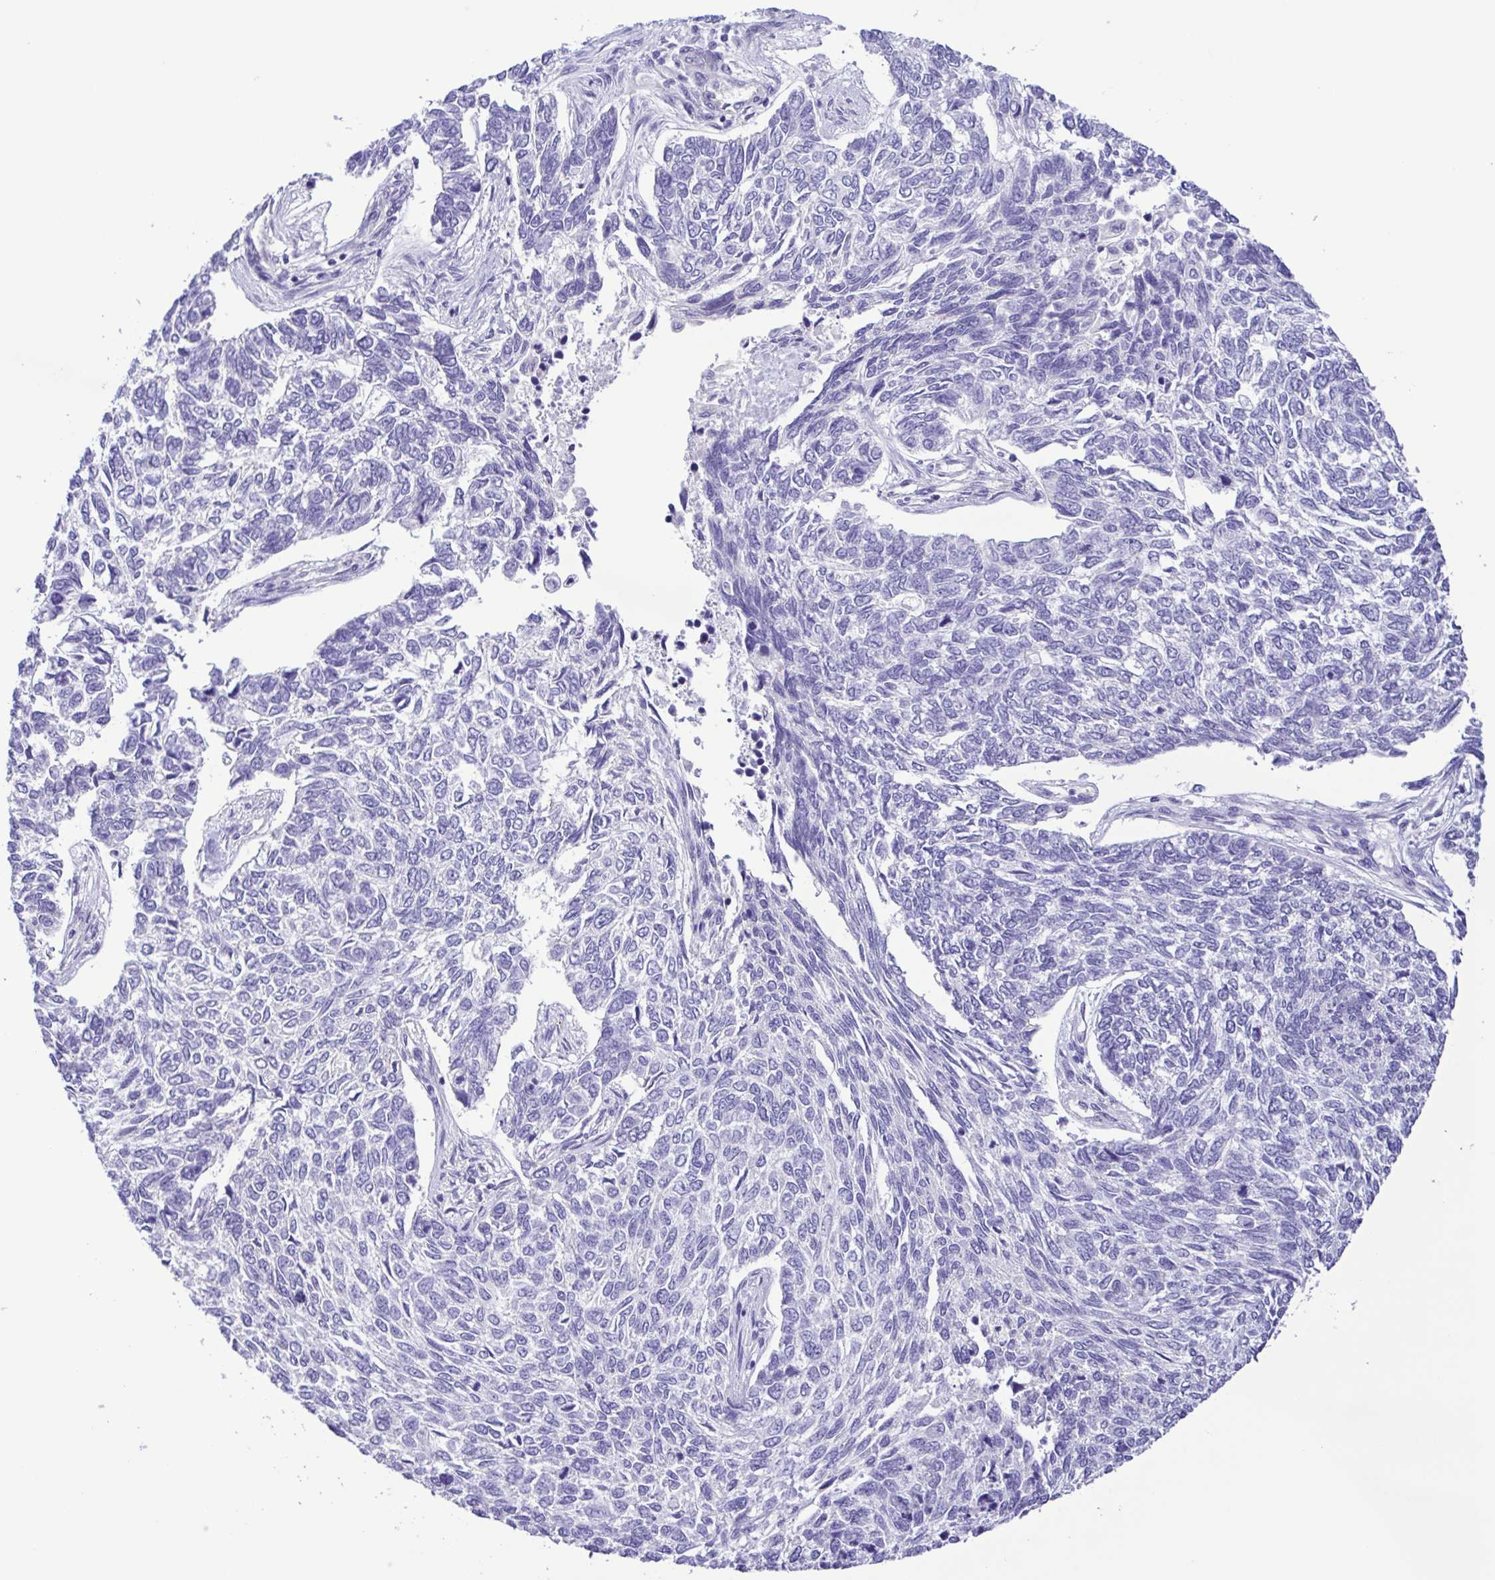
{"staining": {"intensity": "negative", "quantity": "none", "location": "none"}, "tissue": "skin cancer", "cell_type": "Tumor cells", "image_type": "cancer", "snomed": [{"axis": "morphology", "description": "Basal cell carcinoma"}, {"axis": "topography", "description": "Skin"}], "caption": "This image is of skin cancer stained with IHC to label a protein in brown with the nuclei are counter-stained blue. There is no expression in tumor cells.", "gene": "GABBR2", "patient": {"sex": "female", "age": 65}}